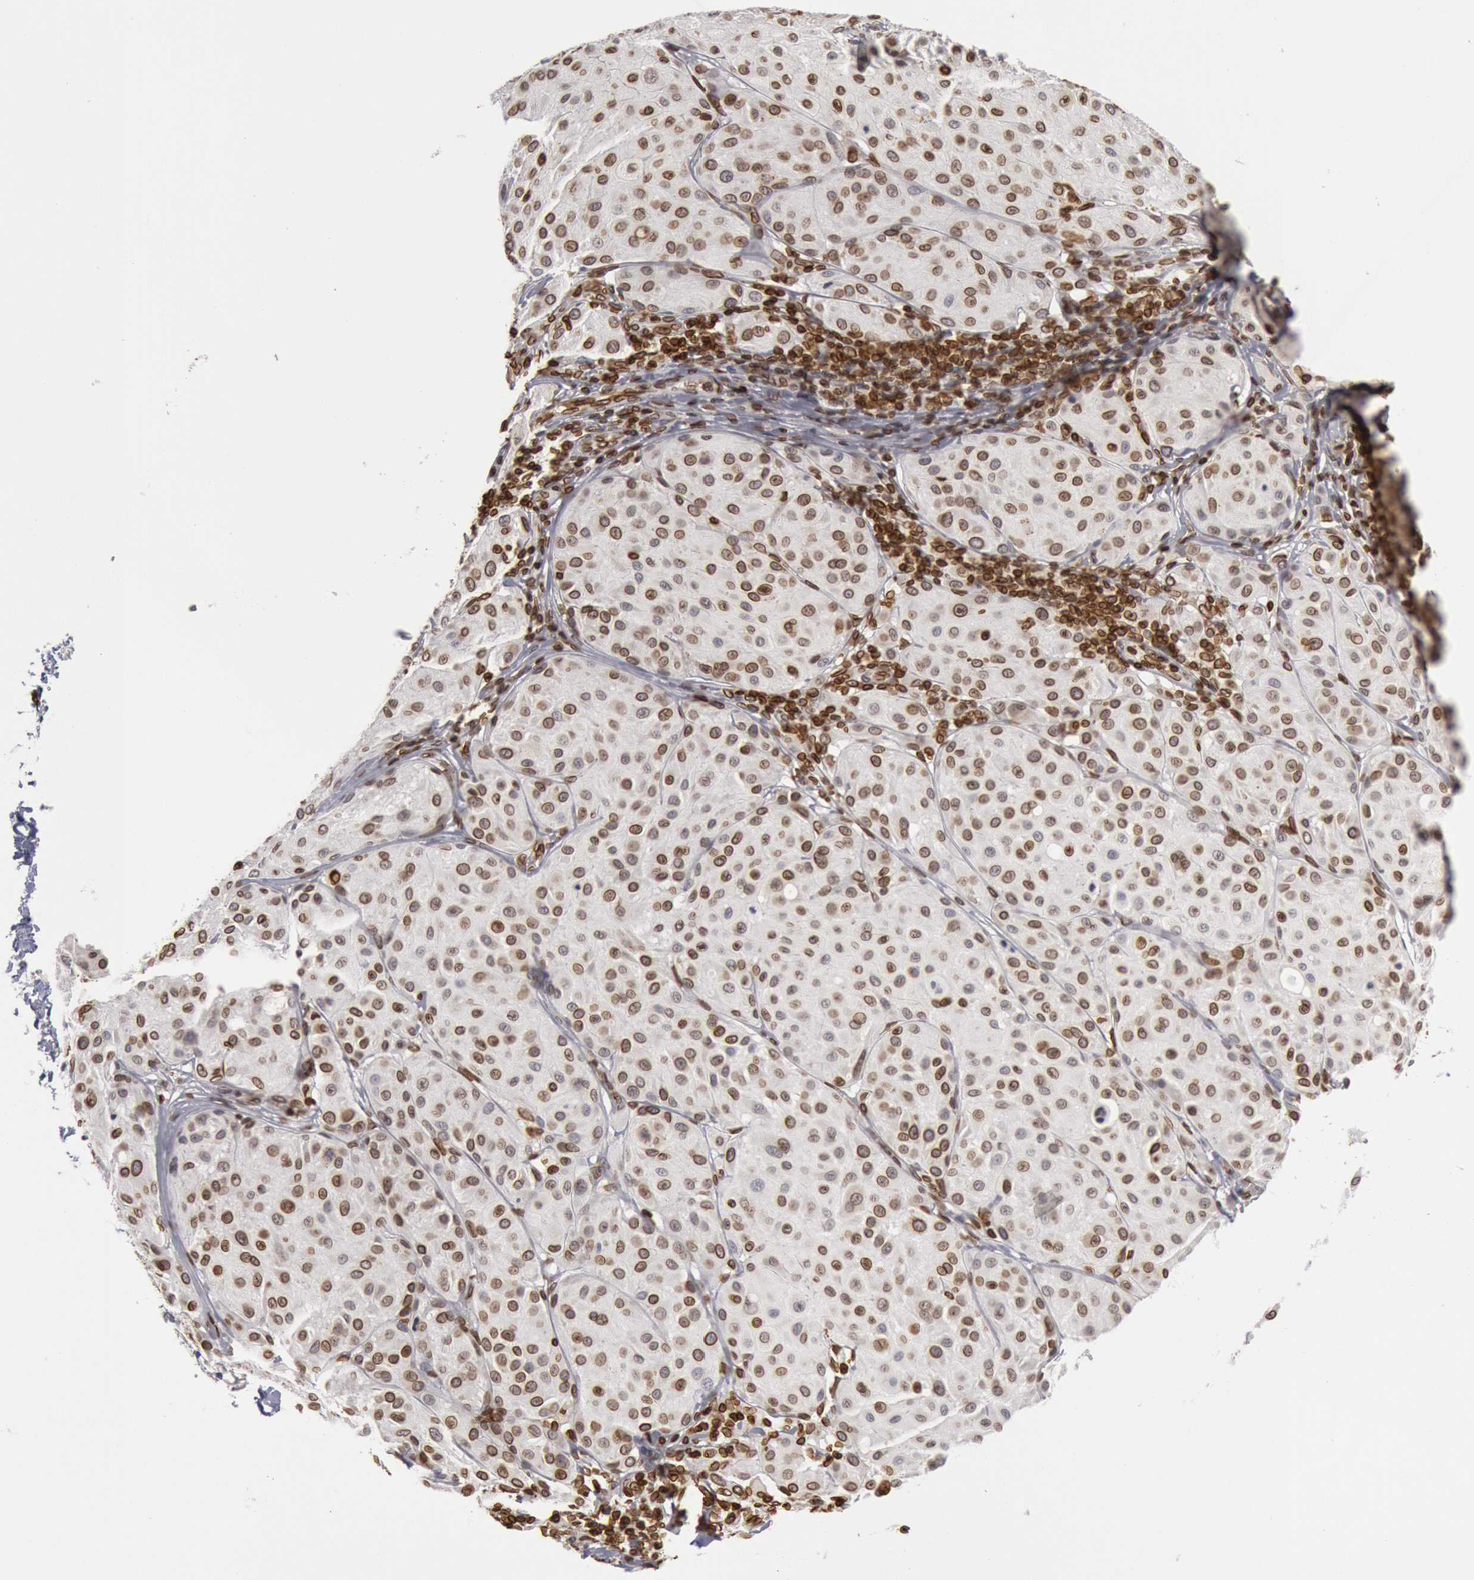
{"staining": {"intensity": "strong", "quantity": ">75%", "location": "cytoplasmic/membranous,nuclear"}, "tissue": "melanoma", "cell_type": "Tumor cells", "image_type": "cancer", "snomed": [{"axis": "morphology", "description": "Malignant melanoma, NOS"}, {"axis": "topography", "description": "Skin"}], "caption": "This micrograph exhibits malignant melanoma stained with immunohistochemistry to label a protein in brown. The cytoplasmic/membranous and nuclear of tumor cells show strong positivity for the protein. Nuclei are counter-stained blue.", "gene": "SUN2", "patient": {"sex": "male", "age": 36}}